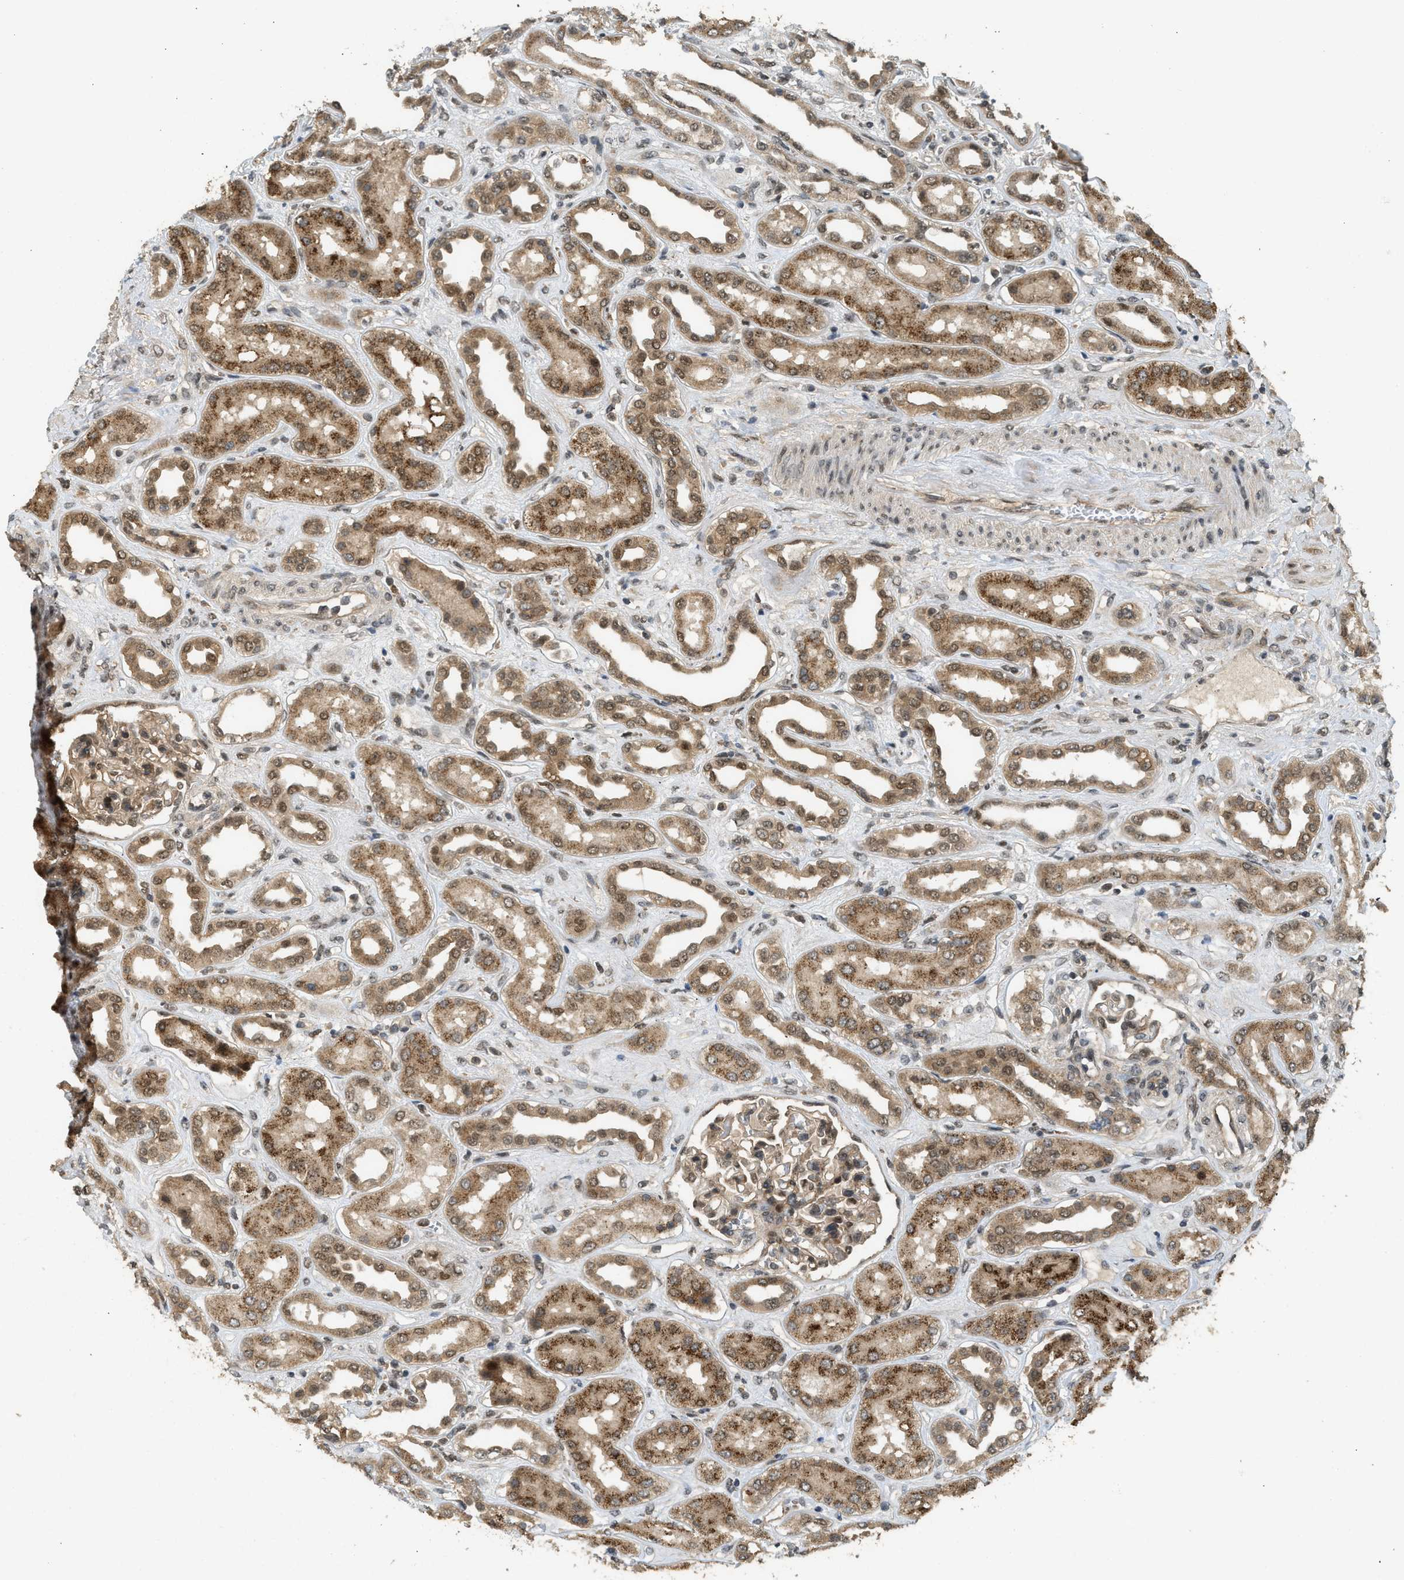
{"staining": {"intensity": "moderate", "quantity": "25%-75%", "location": "cytoplasmic/membranous,nuclear"}, "tissue": "kidney", "cell_type": "Cells in glomeruli", "image_type": "normal", "snomed": [{"axis": "morphology", "description": "Normal tissue, NOS"}, {"axis": "topography", "description": "Kidney"}], "caption": "IHC photomicrograph of unremarkable kidney stained for a protein (brown), which exhibits medium levels of moderate cytoplasmic/membranous,nuclear expression in about 25%-75% of cells in glomeruli.", "gene": "GET1", "patient": {"sex": "male", "age": 59}}